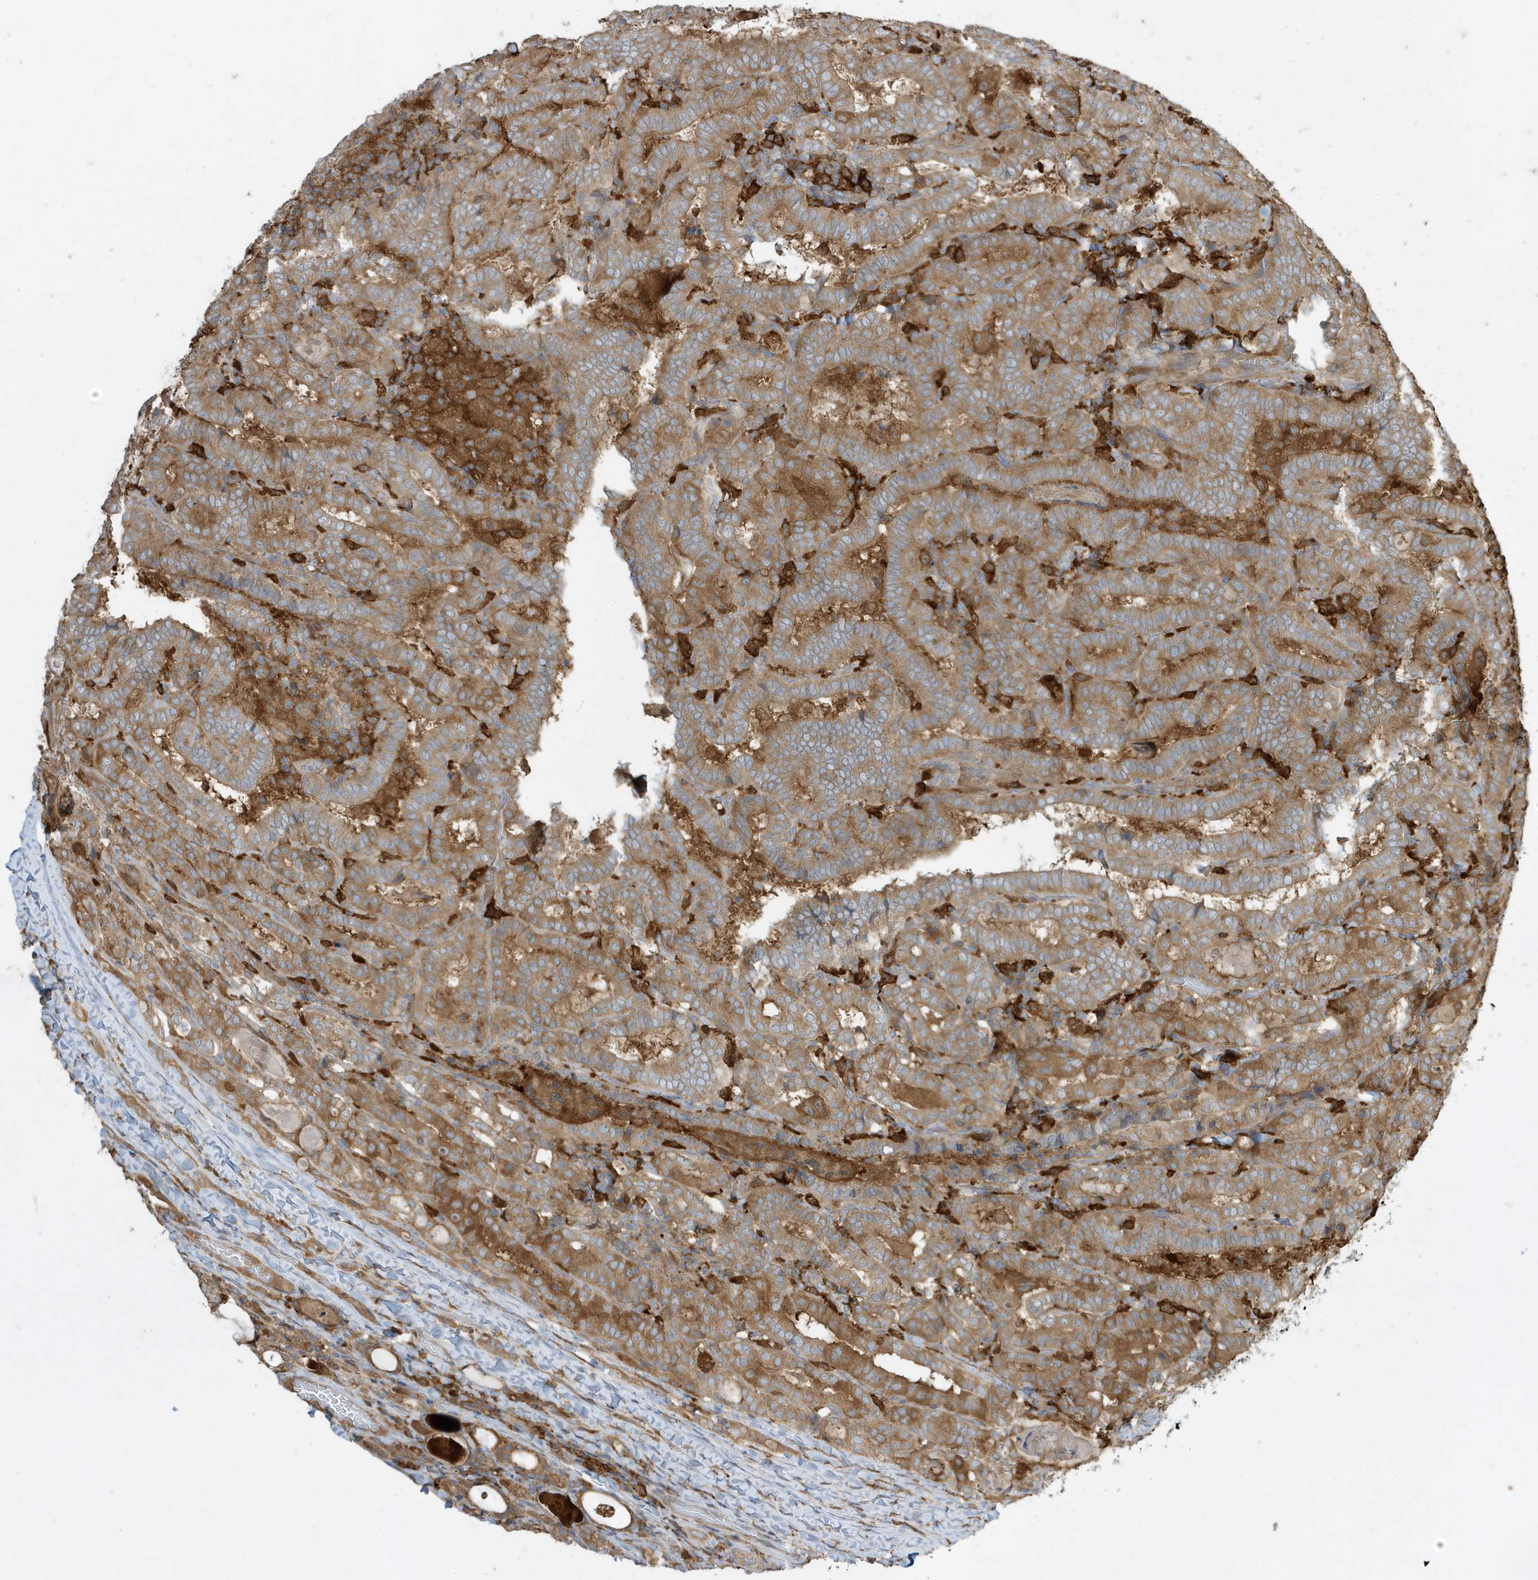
{"staining": {"intensity": "moderate", "quantity": ">75%", "location": "cytoplasmic/membranous"}, "tissue": "thyroid cancer", "cell_type": "Tumor cells", "image_type": "cancer", "snomed": [{"axis": "morphology", "description": "Papillary adenocarcinoma, NOS"}, {"axis": "topography", "description": "Thyroid gland"}], "caption": "Immunohistochemistry of thyroid cancer reveals medium levels of moderate cytoplasmic/membranous positivity in approximately >75% of tumor cells. The staining was performed using DAB (3,3'-diaminobenzidine), with brown indicating positive protein expression. Nuclei are stained blue with hematoxylin.", "gene": "ABTB1", "patient": {"sex": "female", "age": 72}}